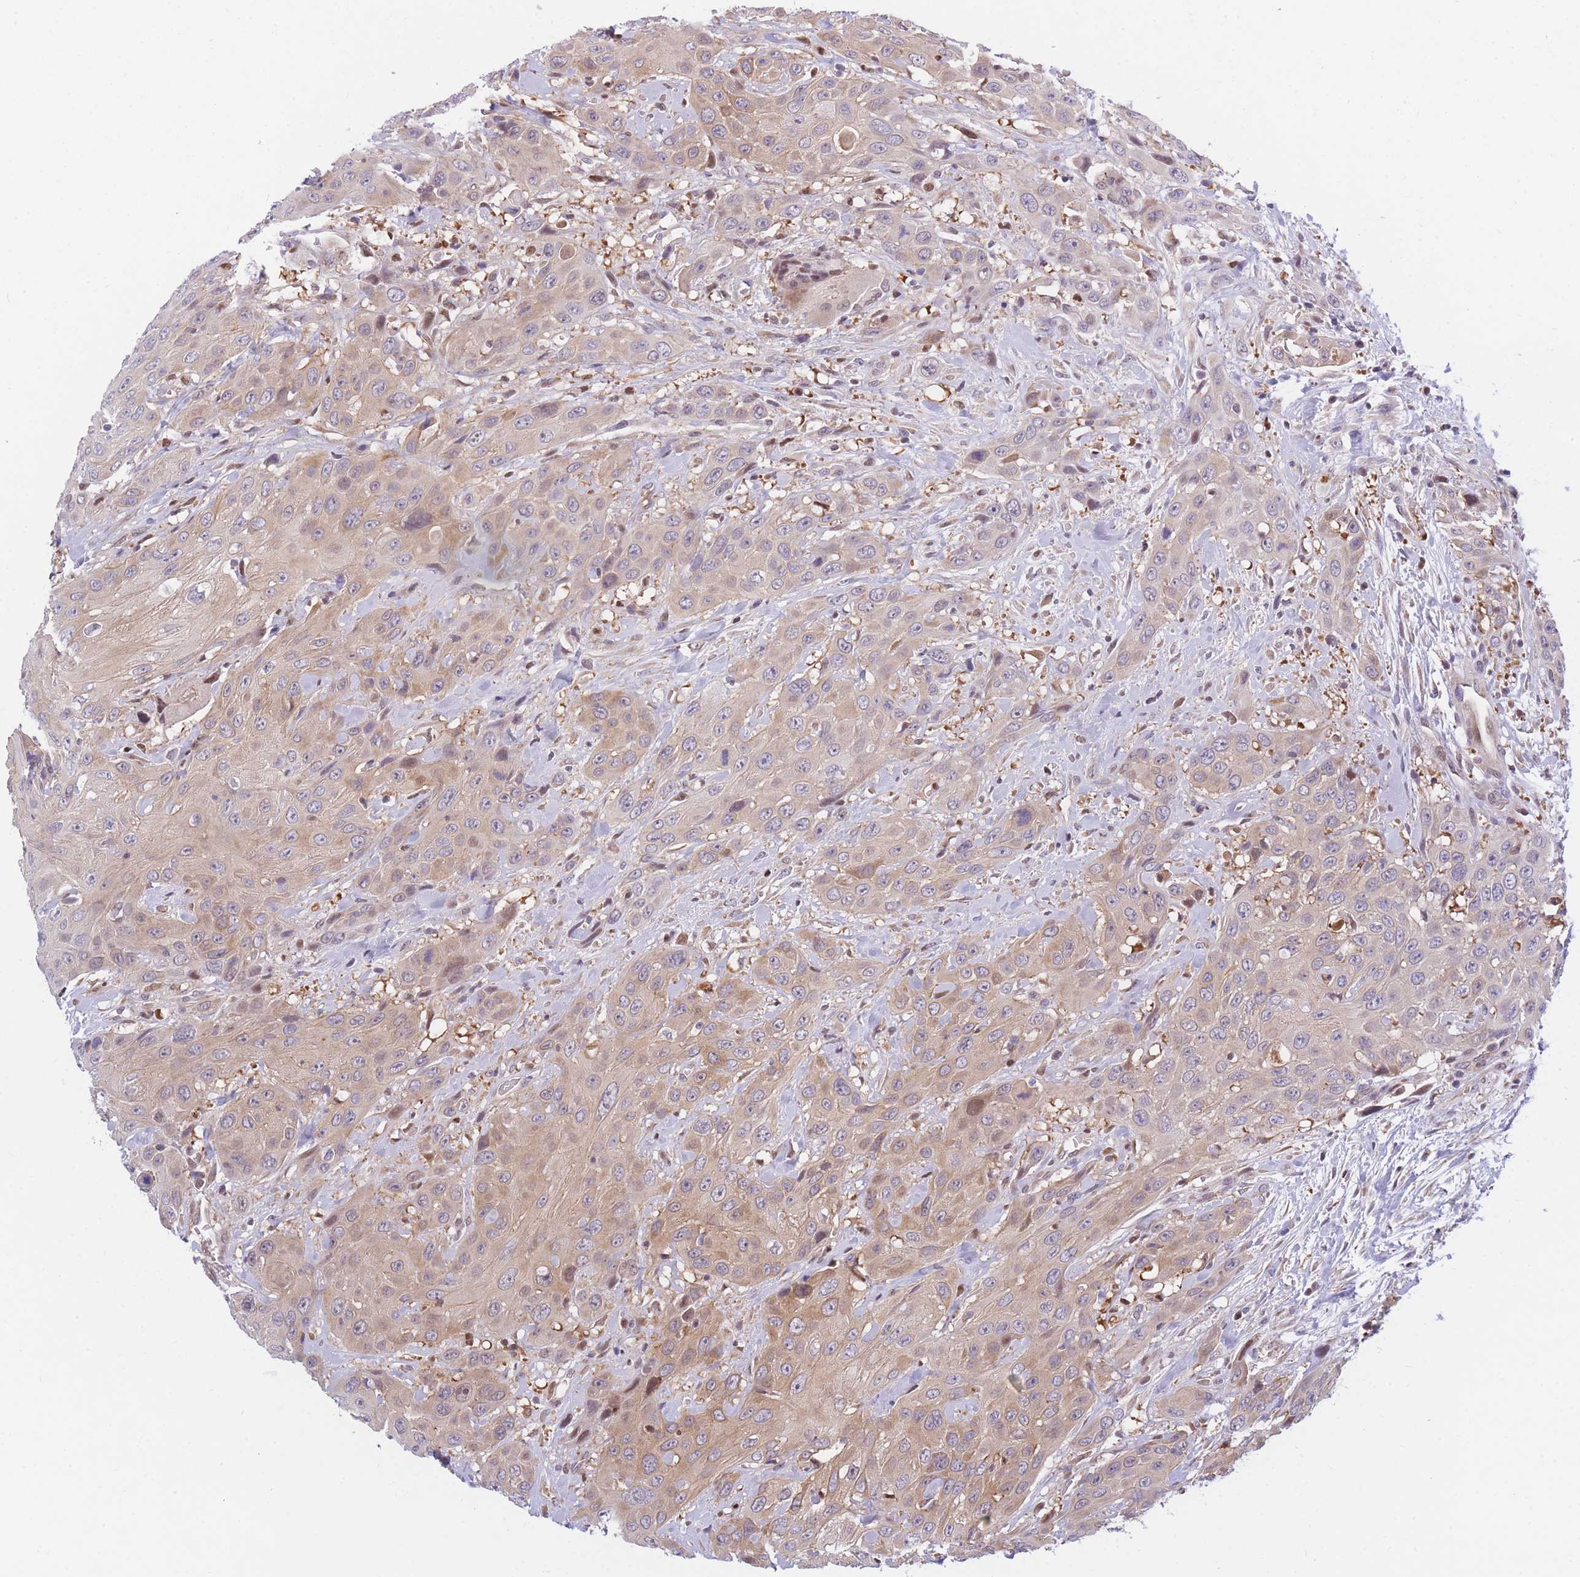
{"staining": {"intensity": "weak", "quantity": "25%-75%", "location": "cytoplasmic/membranous"}, "tissue": "head and neck cancer", "cell_type": "Tumor cells", "image_type": "cancer", "snomed": [{"axis": "morphology", "description": "Squamous cell carcinoma, NOS"}, {"axis": "topography", "description": "Head-Neck"}], "caption": "There is low levels of weak cytoplasmic/membranous staining in tumor cells of head and neck cancer (squamous cell carcinoma), as demonstrated by immunohistochemical staining (brown color).", "gene": "CRACD", "patient": {"sex": "male", "age": 81}}